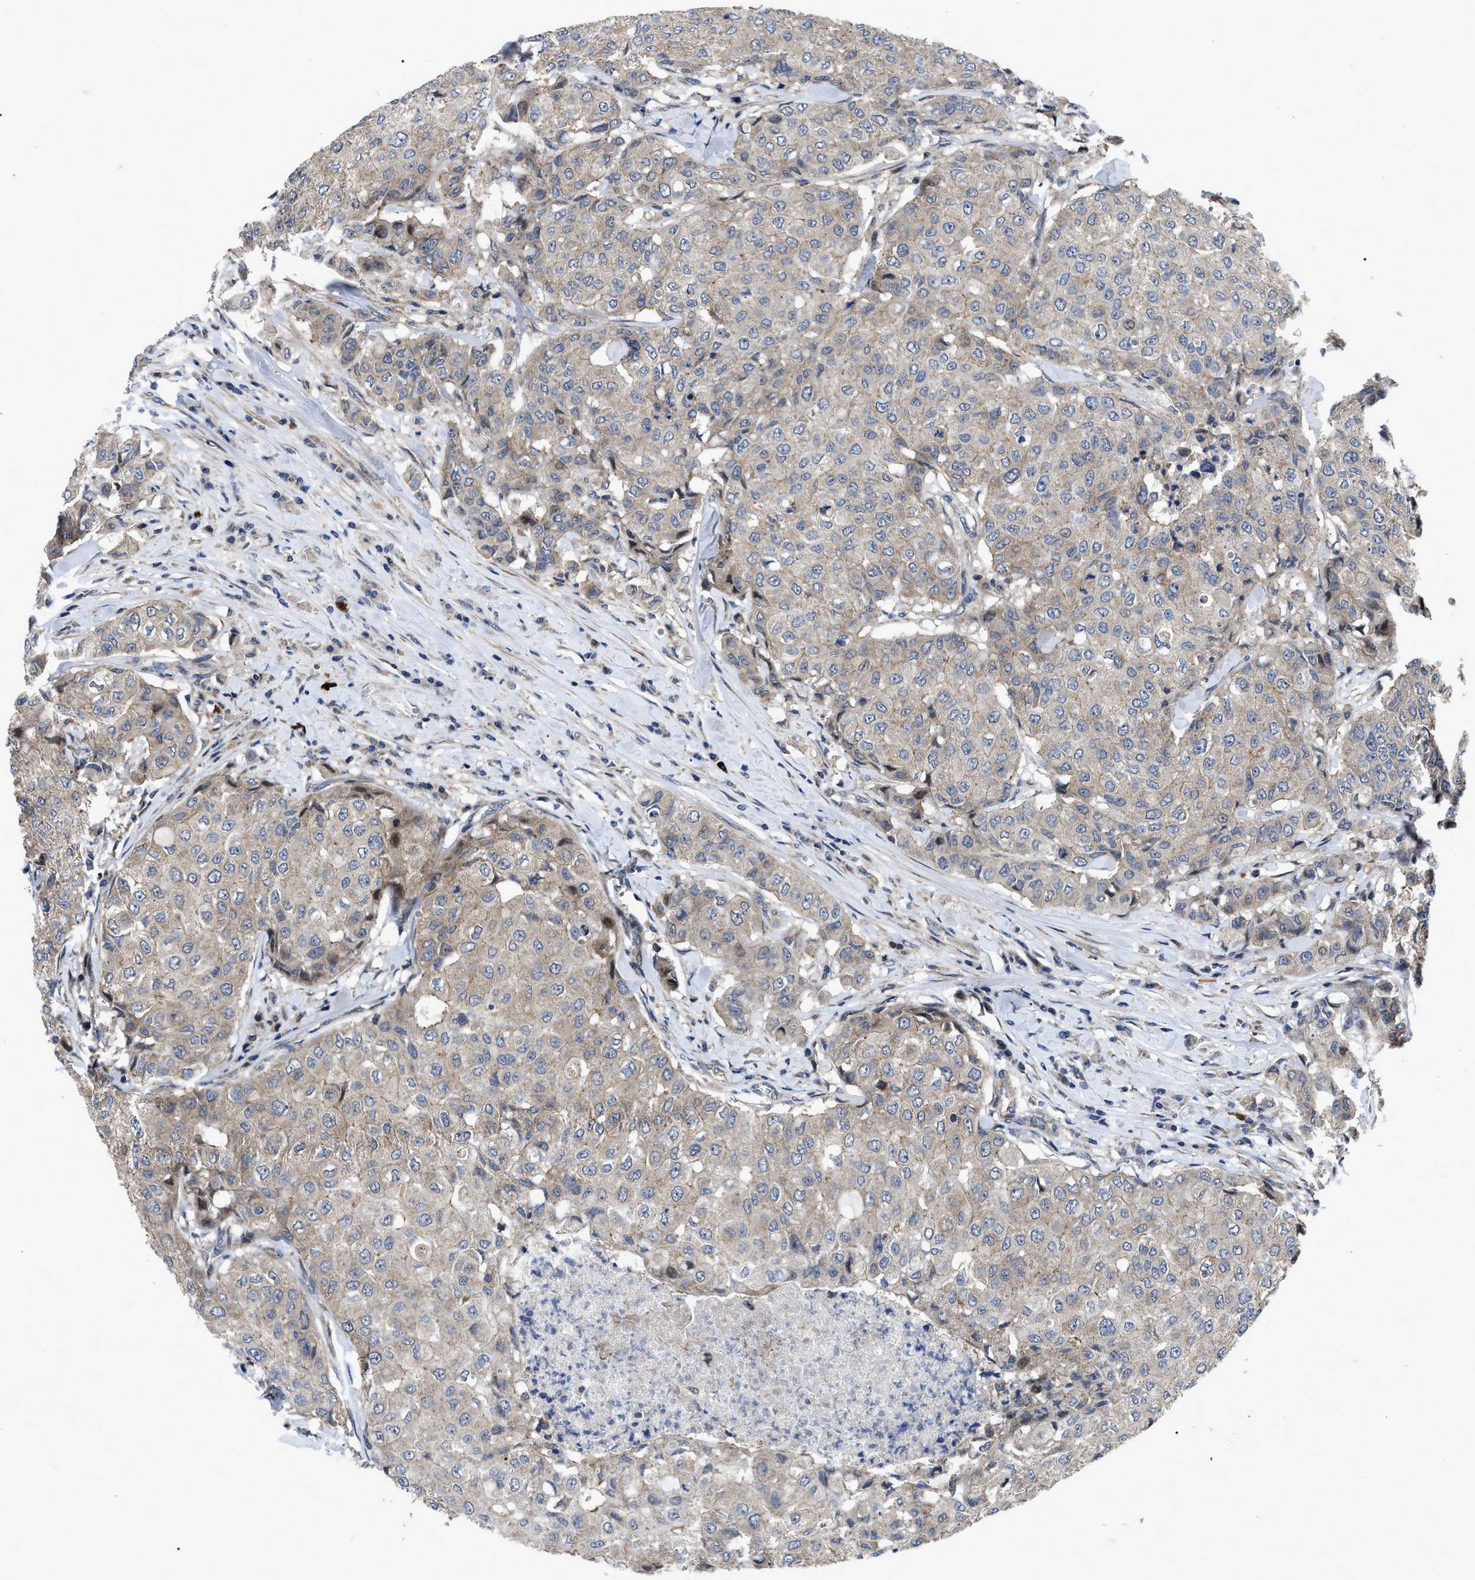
{"staining": {"intensity": "weak", "quantity": ">75%", "location": "cytoplasmic/membranous"}, "tissue": "breast cancer", "cell_type": "Tumor cells", "image_type": "cancer", "snomed": [{"axis": "morphology", "description": "Duct carcinoma"}, {"axis": "topography", "description": "Breast"}], "caption": "IHC photomicrograph of human breast cancer (infiltrating ductal carcinoma) stained for a protein (brown), which exhibits low levels of weak cytoplasmic/membranous staining in approximately >75% of tumor cells.", "gene": "PPWD1", "patient": {"sex": "female", "age": 27}}